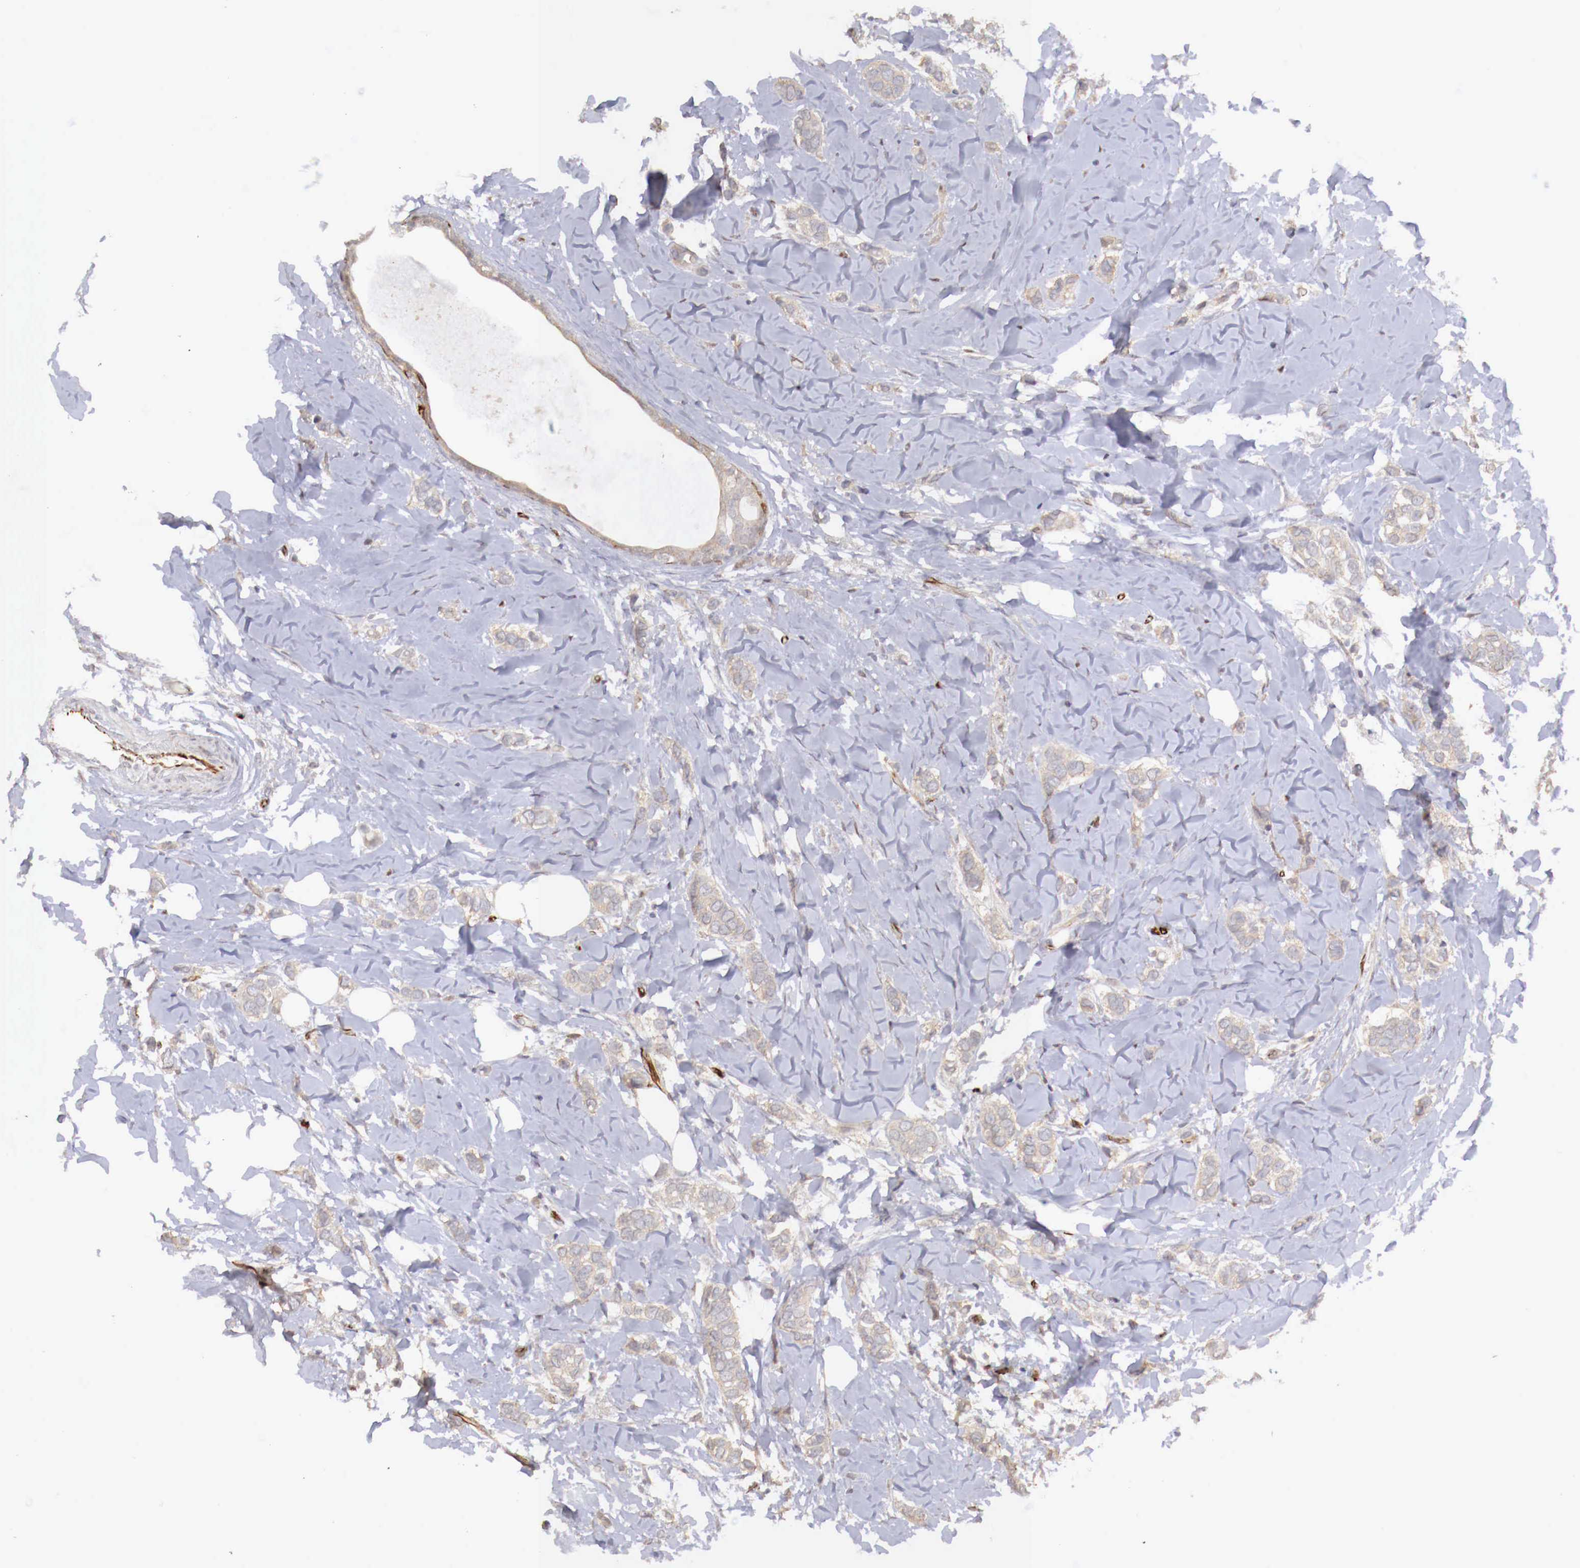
{"staining": {"intensity": "negative", "quantity": "none", "location": "none"}, "tissue": "breast cancer", "cell_type": "Tumor cells", "image_type": "cancer", "snomed": [{"axis": "morphology", "description": "Duct carcinoma"}, {"axis": "topography", "description": "Breast"}], "caption": "DAB immunohistochemical staining of human breast intraductal carcinoma demonstrates no significant positivity in tumor cells.", "gene": "WT1", "patient": {"sex": "female", "age": 72}}